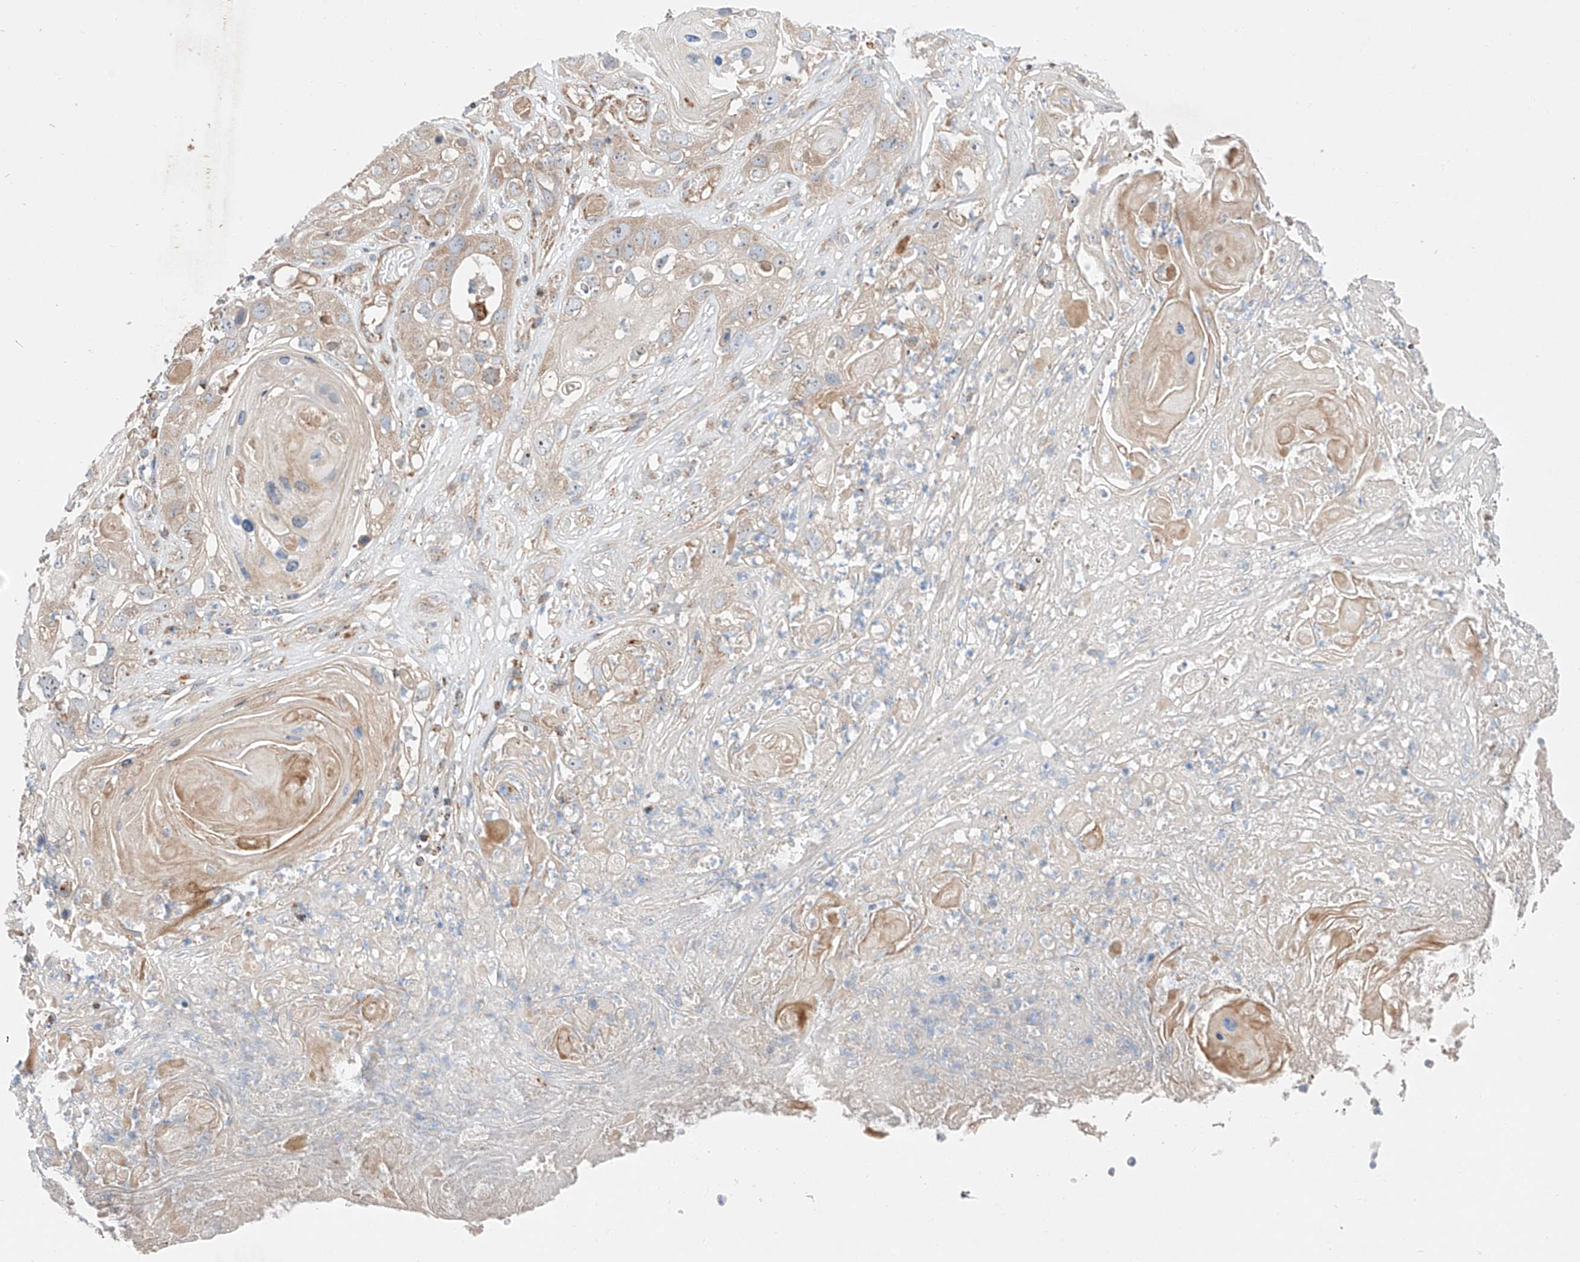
{"staining": {"intensity": "weak", "quantity": "25%-75%", "location": "cytoplasmic/membranous"}, "tissue": "skin cancer", "cell_type": "Tumor cells", "image_type": "cancer", "snomed": [{"axis": "morphology", "description": "Squamous cell carcinoma, NOS"}, {"axis": "topography", "description": "Skin"}], "caption": "Immunohistochemical staining of human skin cancer (squamous cell carcinoma) shows low levels of weak cytoplasmic/membranous protein staining in approximately 25%-75% of tumor cells. The protein of interest is stained brown, and the nuclei are stained in blue (DAB IHC with brightfield microscopy, high magnification).", "gene": "RUSC1", "patient": {"sex": "male", "age": 55}}